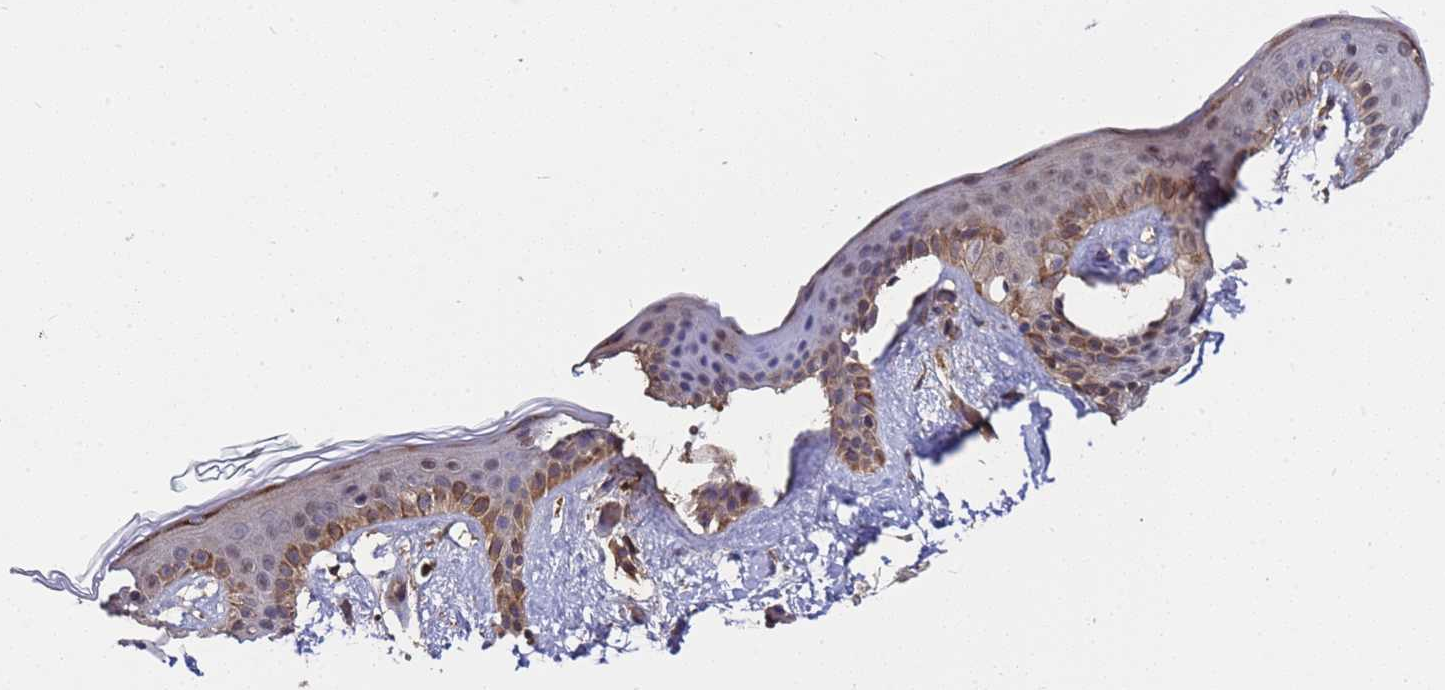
{"staining": {"intensity": "moderate", "quantity": ">75%", "location": "cytoplasmic/membranous"}, "tissue": "skin", "cell_type": "Fibroblasts", "image_type": "normal", "snomed": [{"axis": "morphology", "description": "Normal tissue, NOS"}, {"axis": "topography", "description": "Skin"}], "caption": "Moderate cytoplasmic/membranous protein expression is identified in about >75% of fibroblasts in skin.", "gene": "GSTCD", "patient": {"sex": "female", "age": 34}}